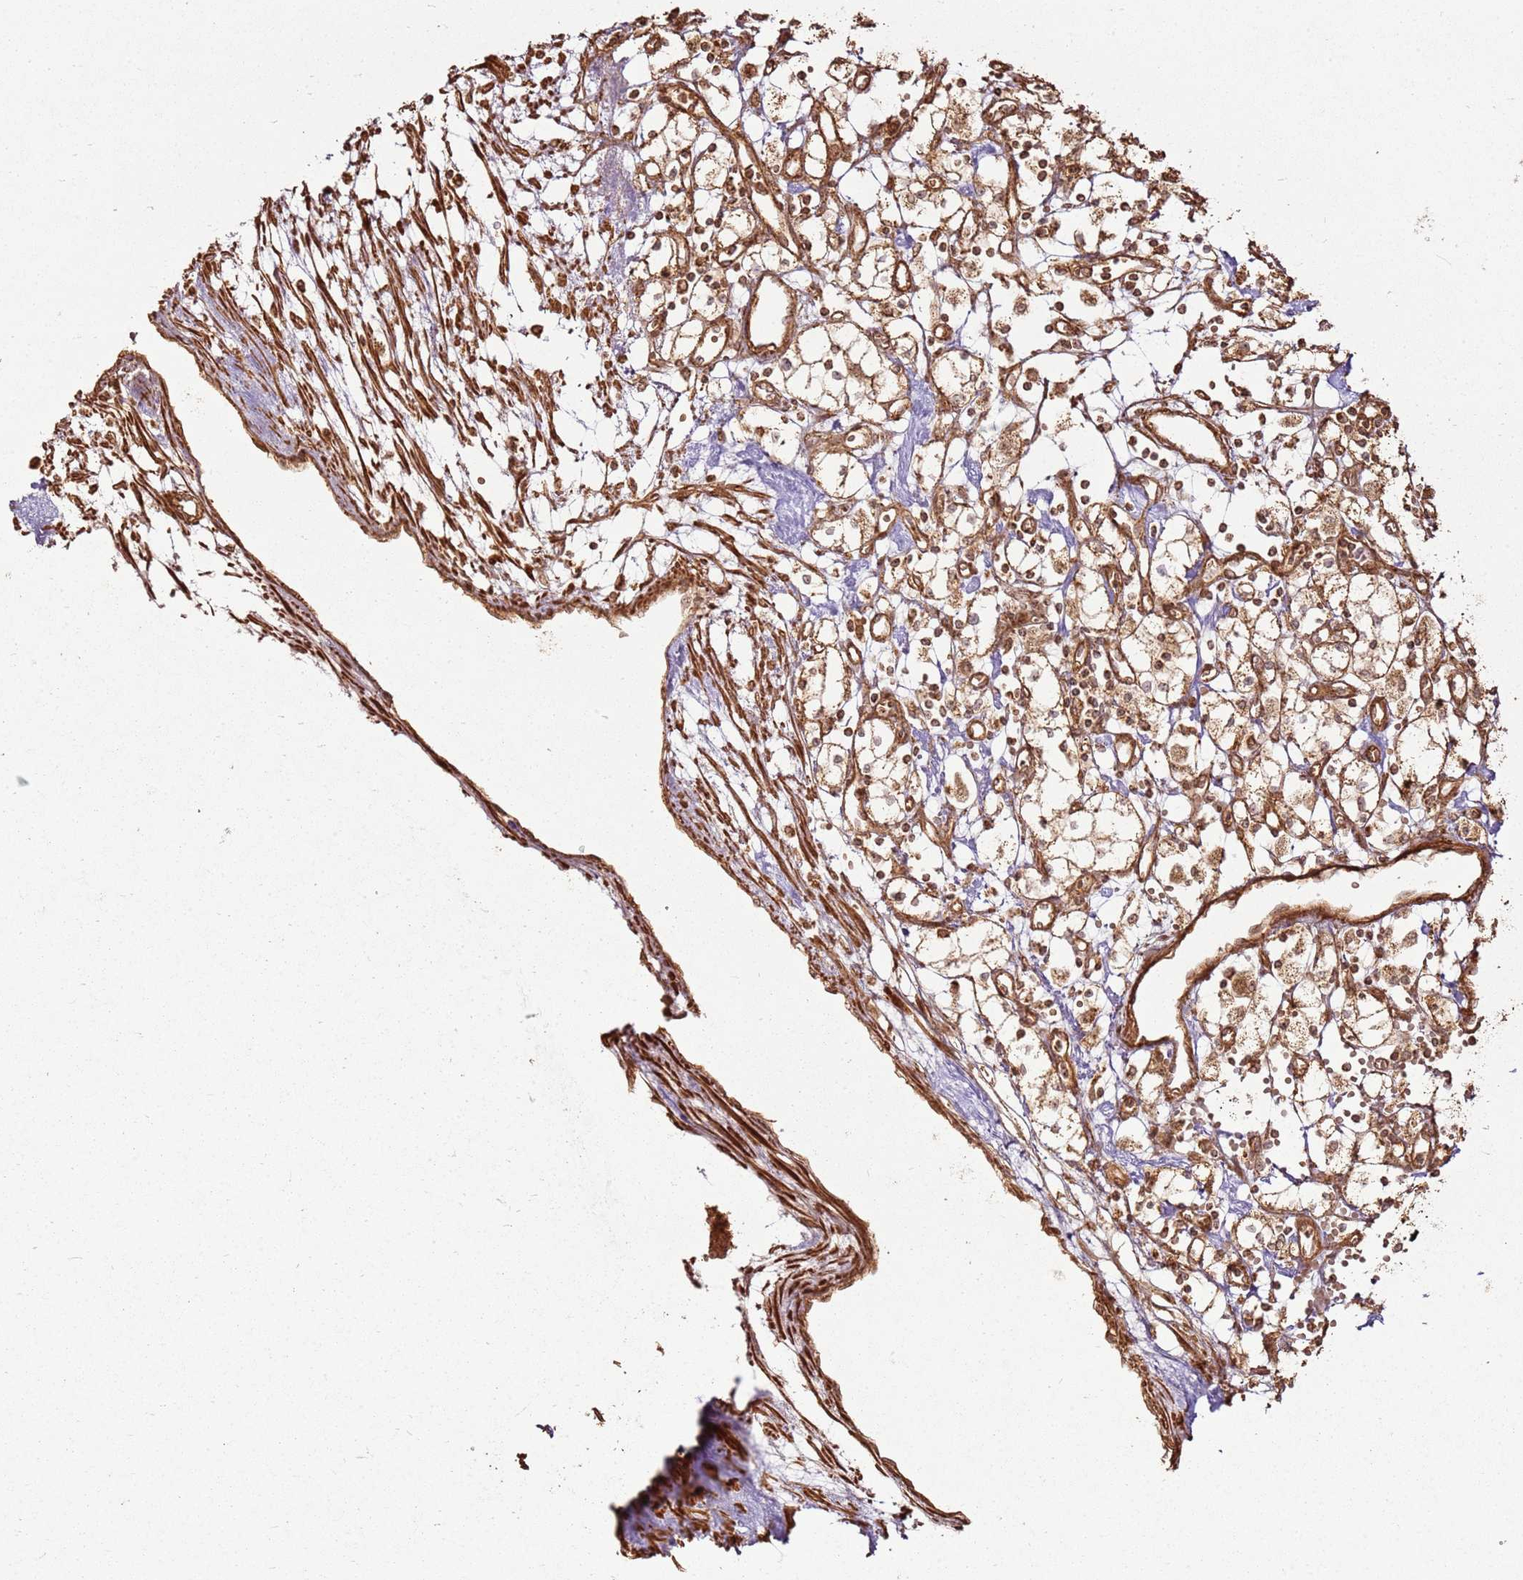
{"staining": {"intensity": "moderate", "quantity": ">75%", "location": "cytoplasmic/membranous"}, "tissue": "renal cancer", "cell_type": "Tumor cells", "image_type": "cancer", "snomed": [{"axis": "morphology", "description": "Adenocarcinoma, NOS"}, {"axis": "topography", "description": "Kidney"}], "caption": "About >75% of tumor cells in human renal adenocarcinoma exhibit moderate cytoplasmic/membranous protein expression as visualized by brown immunohistochemical staining.", "gene": "MRPS6", "patient": {"sex": "male", "age": 59}}